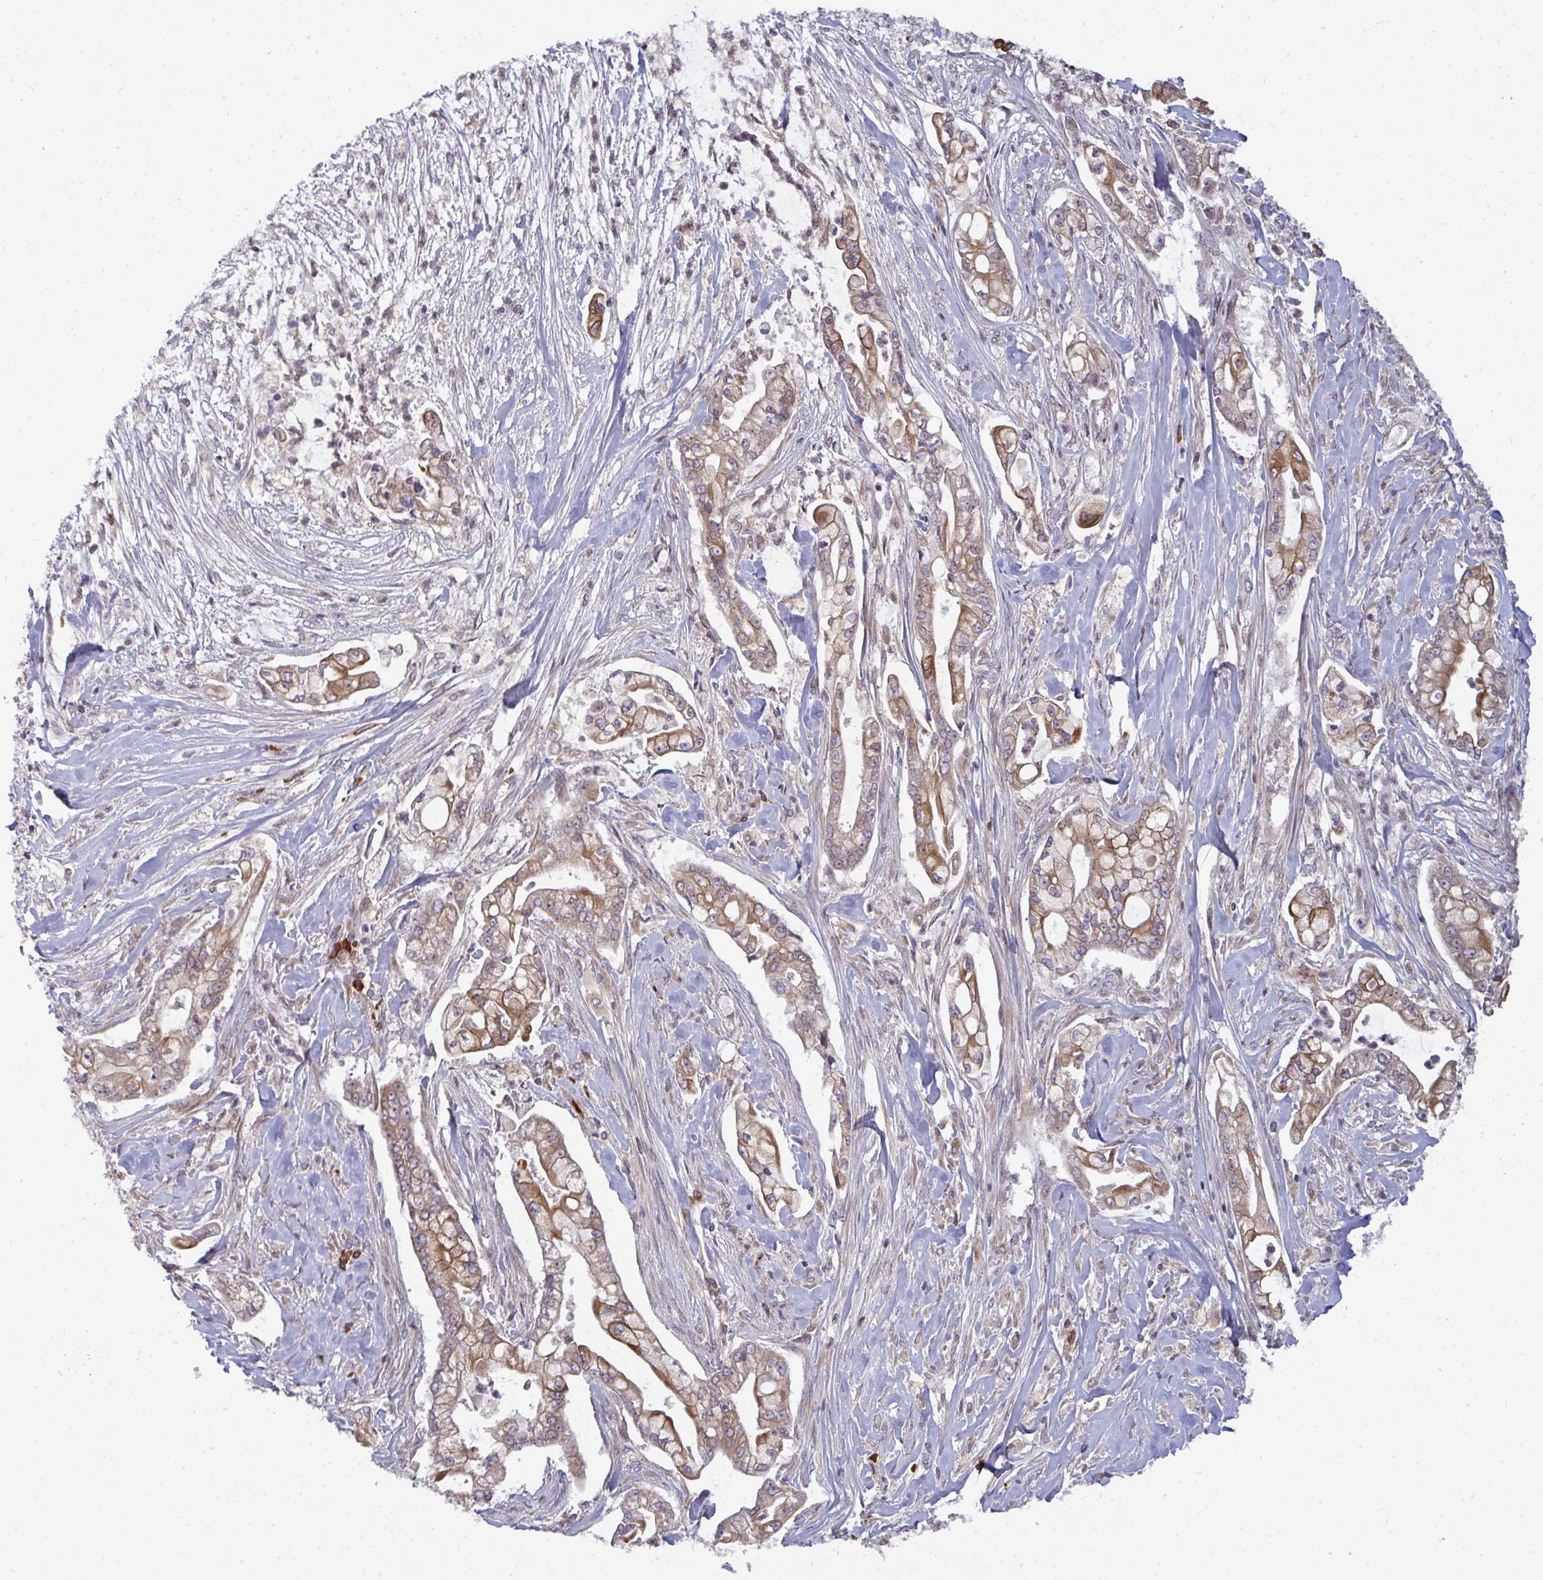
{"staining": {"intensity": "moderate", "quantity": ">75%", "location": "cytoplasmic/membranous"}, "tissue": "pancreatic cancer", "cell_type": "Tumor cells", "image_type": "cancer", "snomed": [{"axis": "morphology", "description": "Adenocarcinoma, NOS"}, {"axis": "topography", "description": "Pancreas"}], "caption": "Immunohistochemistry (IHC) photomicrograph of adenocarcinoma (pancreatic) stained for a protein (brown), which reveals medium levels of moderate cytoplasmic/membranous staining in approximately >75% of tumor cells.", "gene": "LYSMD4", "patient": {"sex": "female", "age": 69}}